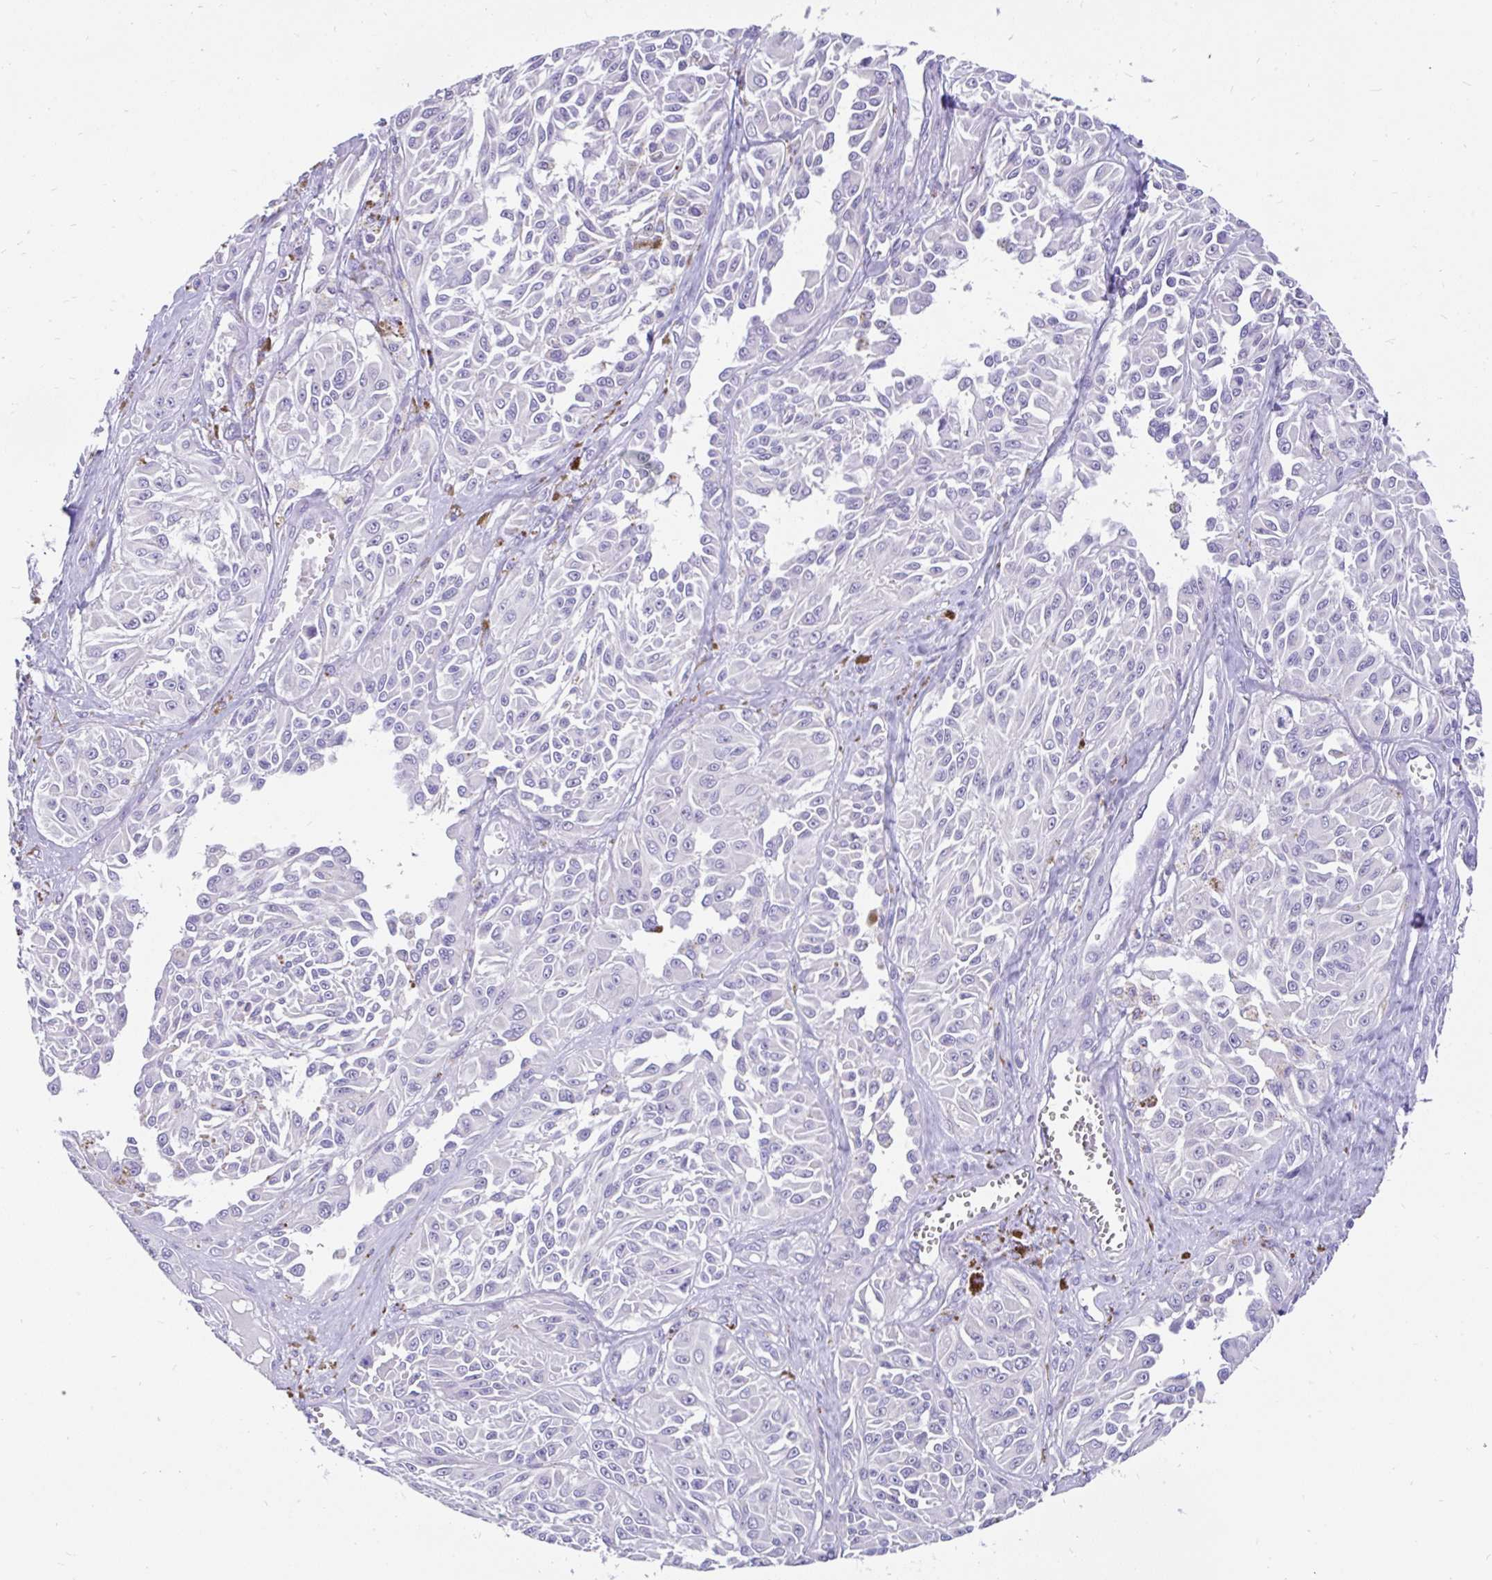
{"staining": {"intensity": "negative", "quantity": "none", "location": "none"}, "tissue": "melanoma", "cell_type": "Tumor cells", "image_type": "cancer", "snomed": [{"axis": "morphology", "description": "Malignant melanoma, NOS"}, {"axis": "topography", "description": "Skin"}], "caption": "An immunohistochemistry (IHC) photomicrograph of melanoma is shown. There is no staining in tumor cells of melanoma.", "gene": "INTS5", "patient": {"sex": "male", "age": 94}}